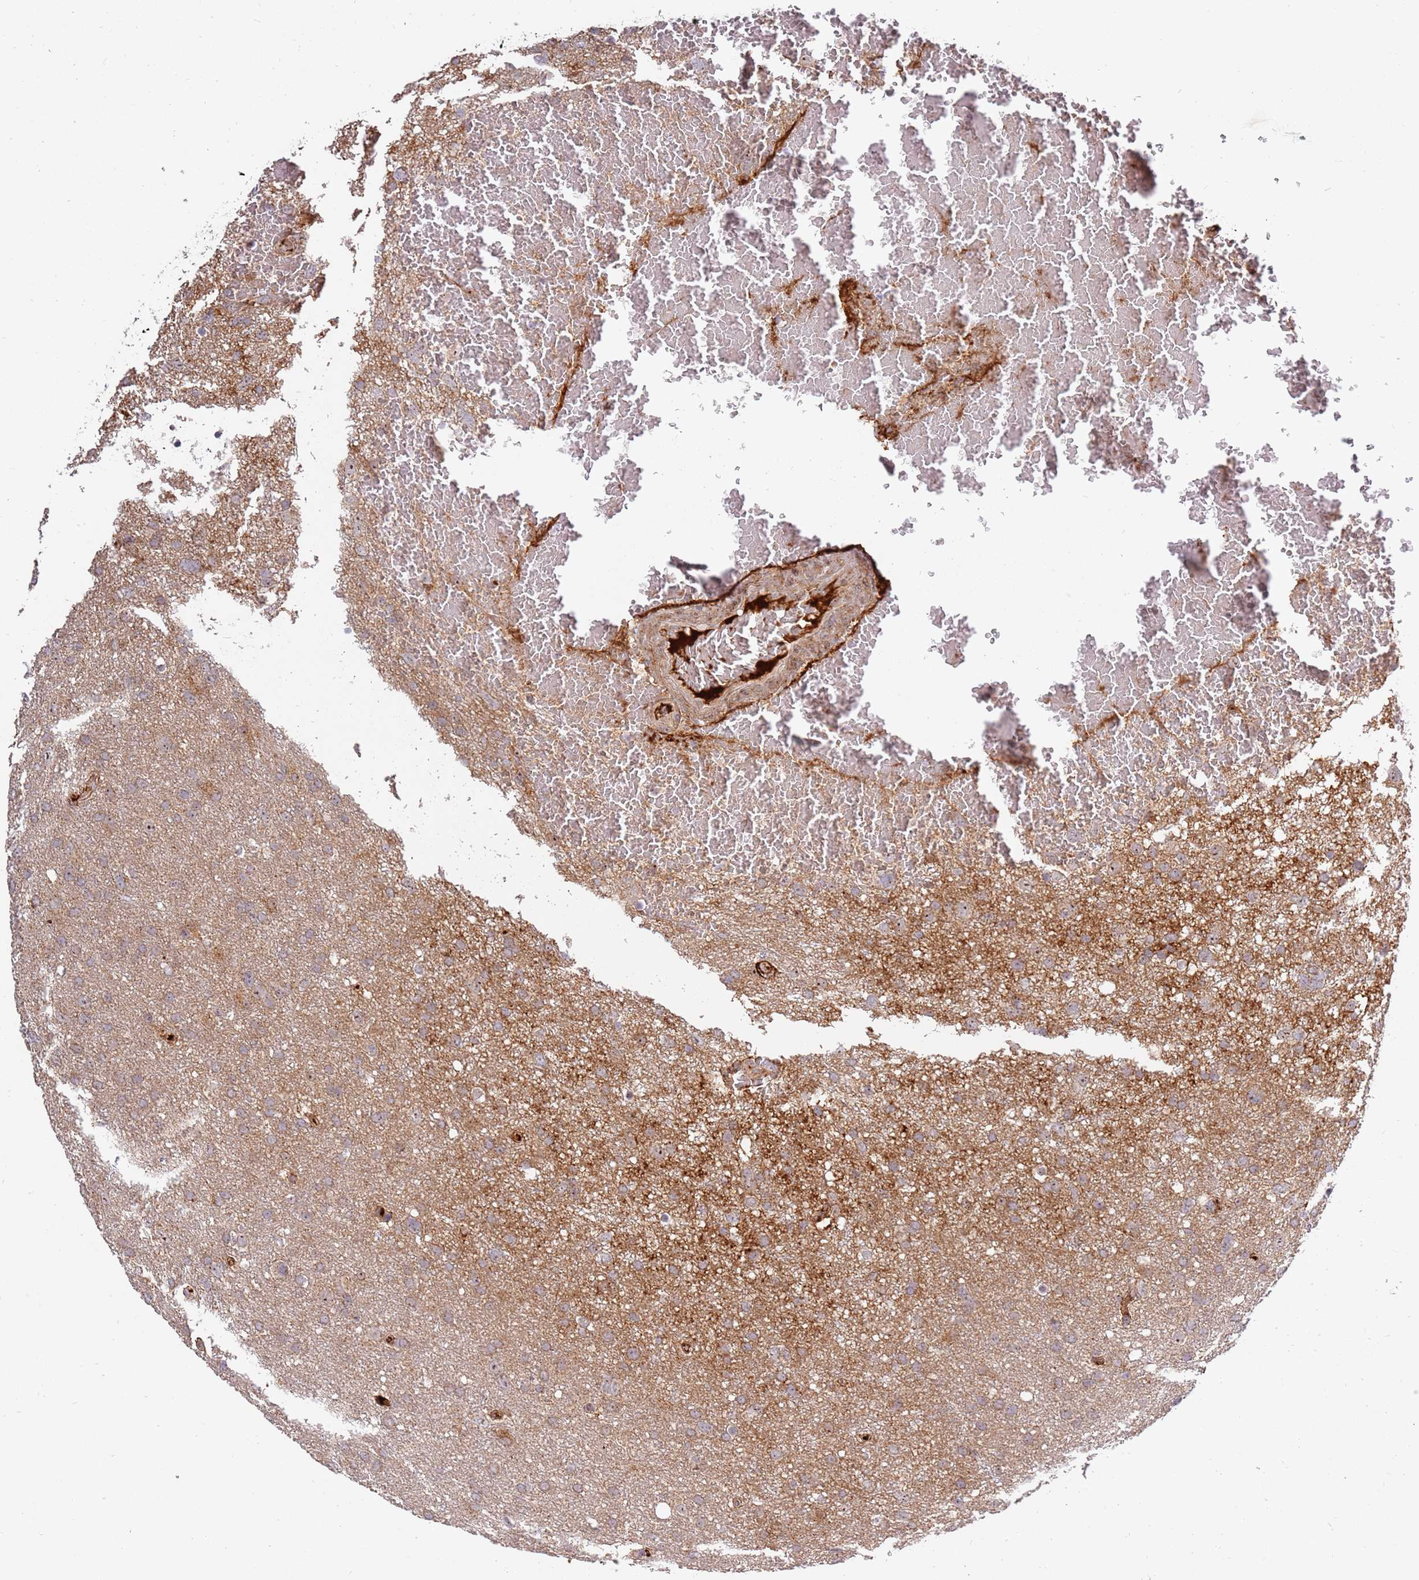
{"staining": {"intensity": "weak", "quantity": ">75%", "location": "cytoplasmic/membranous"}, "tissue": "glioma", "cell_type": "Tumor cells", "image_type": "cancer", "snomed": [{"axis": "morphology", "description": "Glioma, malignant, High grade"}, {"axis": "topography", "description": "Brain"}], "caption": "The image shows immunohistochemical staining of glioma. There is weak cytoplasmic/membranous expression is present in about >75% of tumor cells. (DAB = brown stain, brightfield microscopy at high magnification).", "gene": "KIF25", "patient": {"sex": "male", "age": 61}}